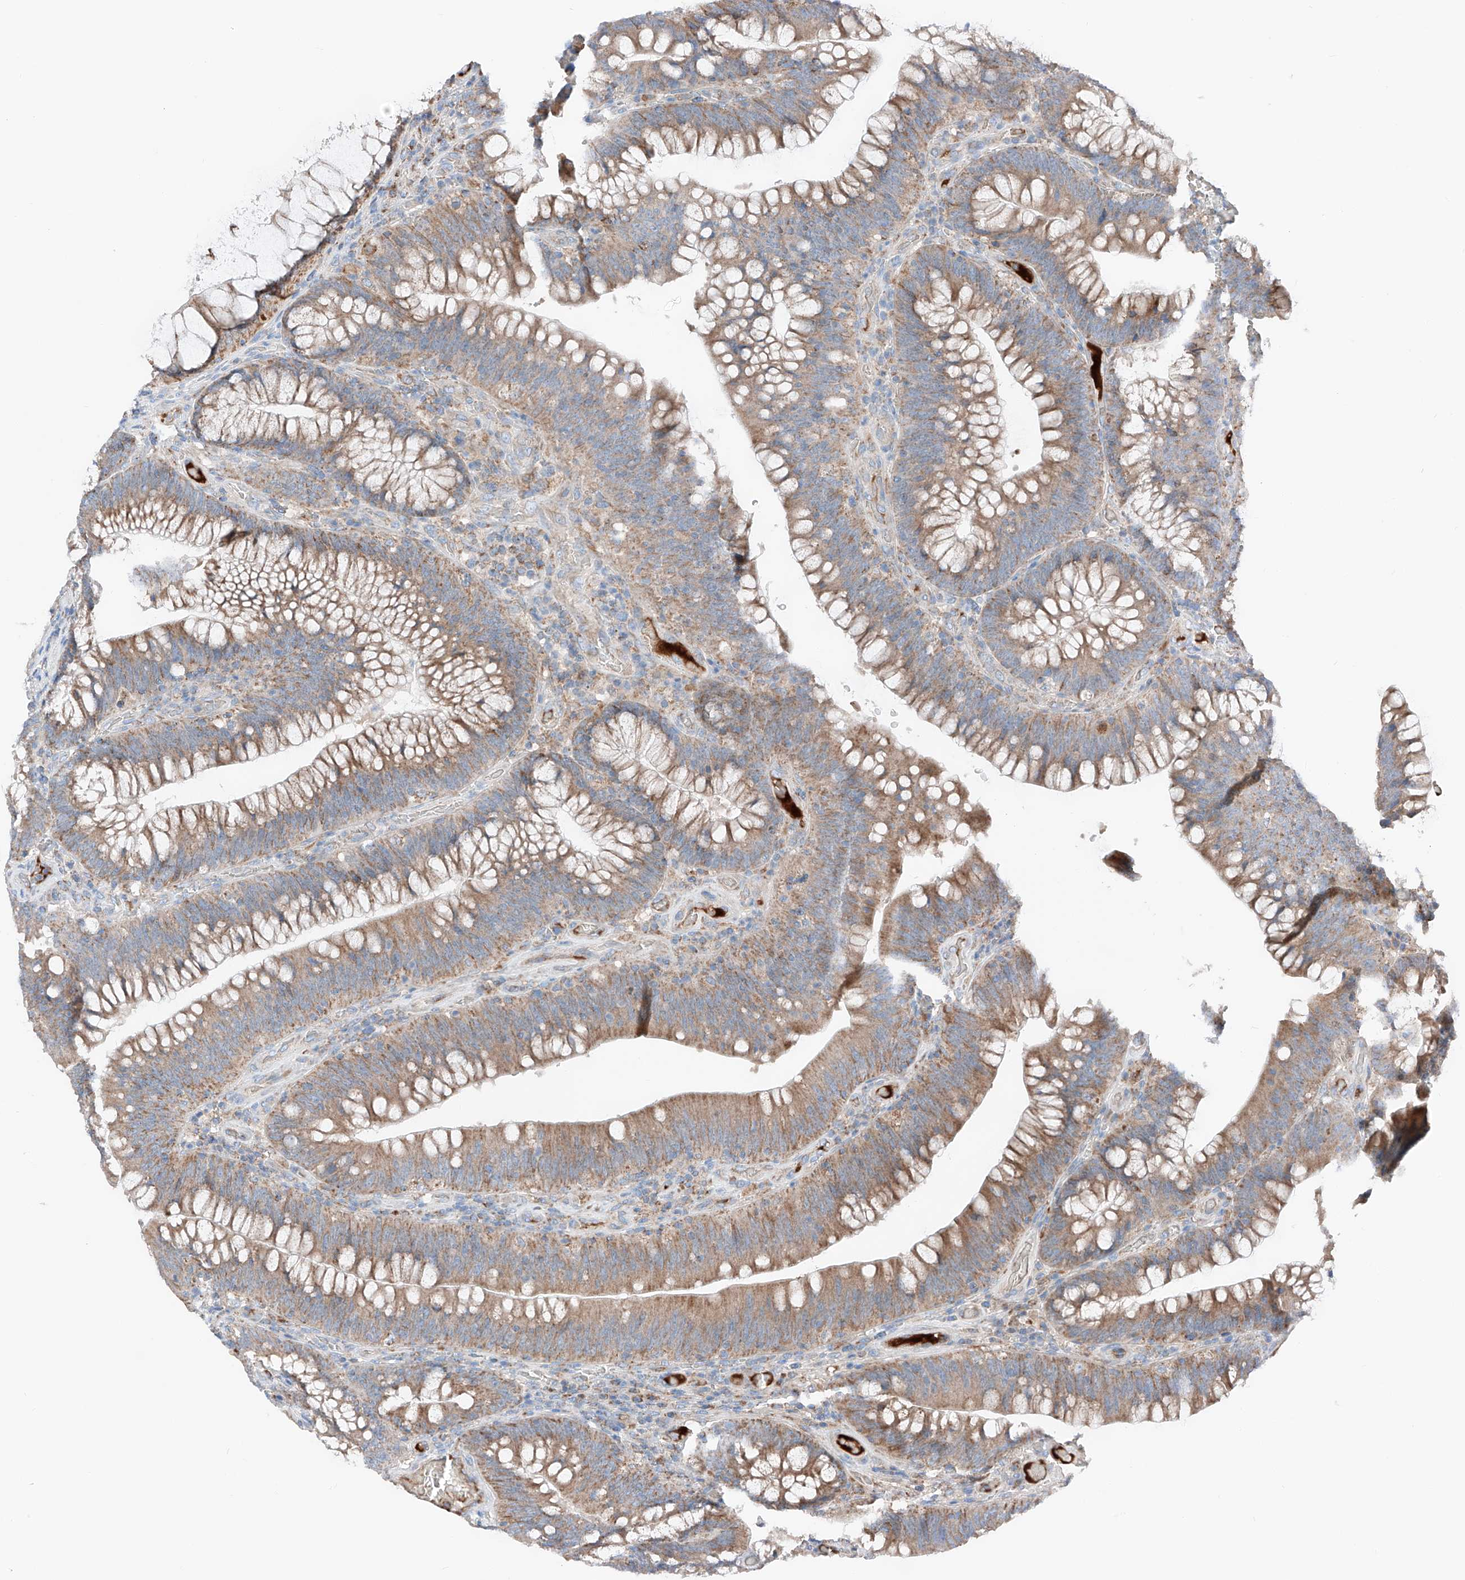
{"staining": {"intensity": "moderate", "quantity": ">75%", "location": "cytoplasmic/membranous"}, "tissue": "colorectal cancer", "cell_type": "Tumor cells", "image_type": "cancer", "snomed": [{"axis": "morphology", "description": "Normal tissue, NOS"}, {"axis": "topography", "description": "Colon"}], "caption": "Immunohistochemical staining of colorectal cancer demonstrates medium levels of moderate cytoplasmic/membranous positivity in approximately >75% of tumor cells.", "gene": "MRAP", "patient": {"sex": "female", "age": 82}}